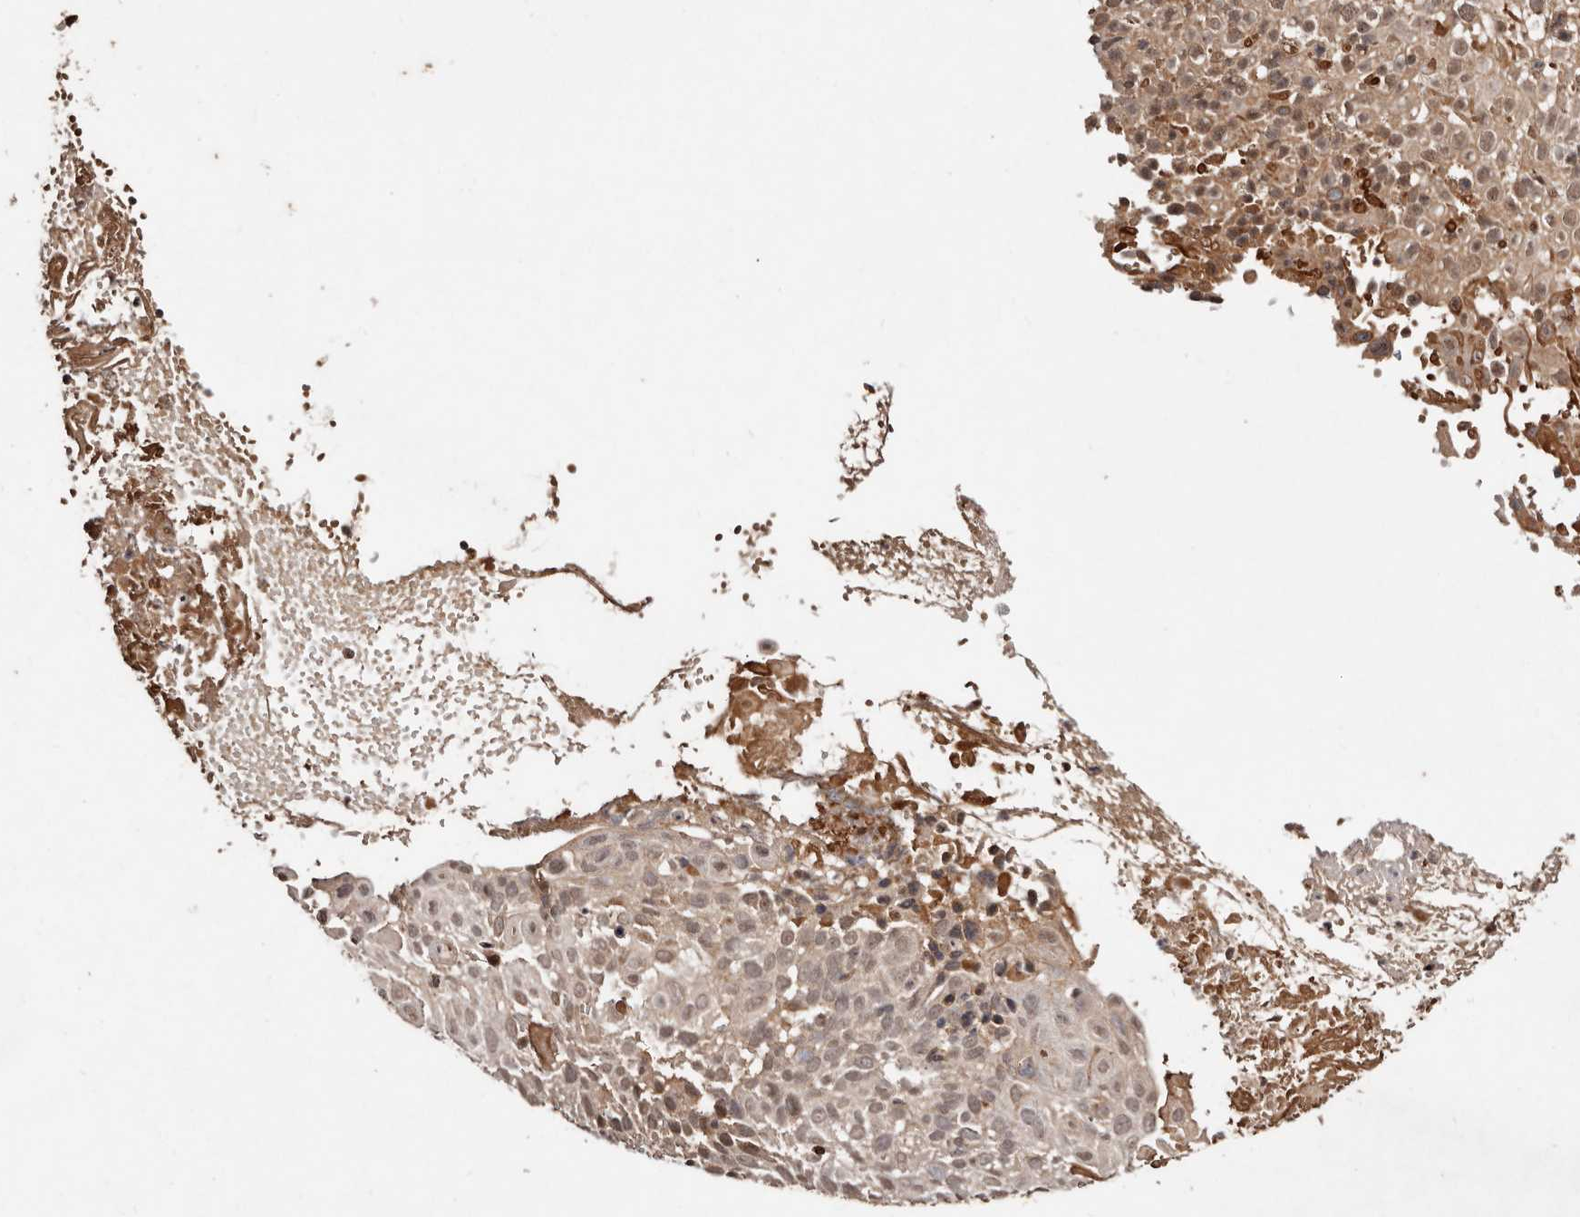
{"staining": {"intensity": "weak", "quantity": ">75%", "location": "cytoplasmic/membranous,nuclear"}, "tissue": "cervical cancer", "cell_type": "Tumor cells", "image_type": "cancer", "snomed": [{"axis": "morphology", "description": "Squamous cell carcinoma, NOS"}, {"axis": "topography", "description": "Cervix"}], "caption": "A histopathology image of human cervical cancer (squamous cell carcinoma) stained for a protein exhibits weak cytoplasmic/membranous and nuclear brown staining in tumor cells.", "gene": "BICRAL", "patient": {"sex": "female", "age": 74}}